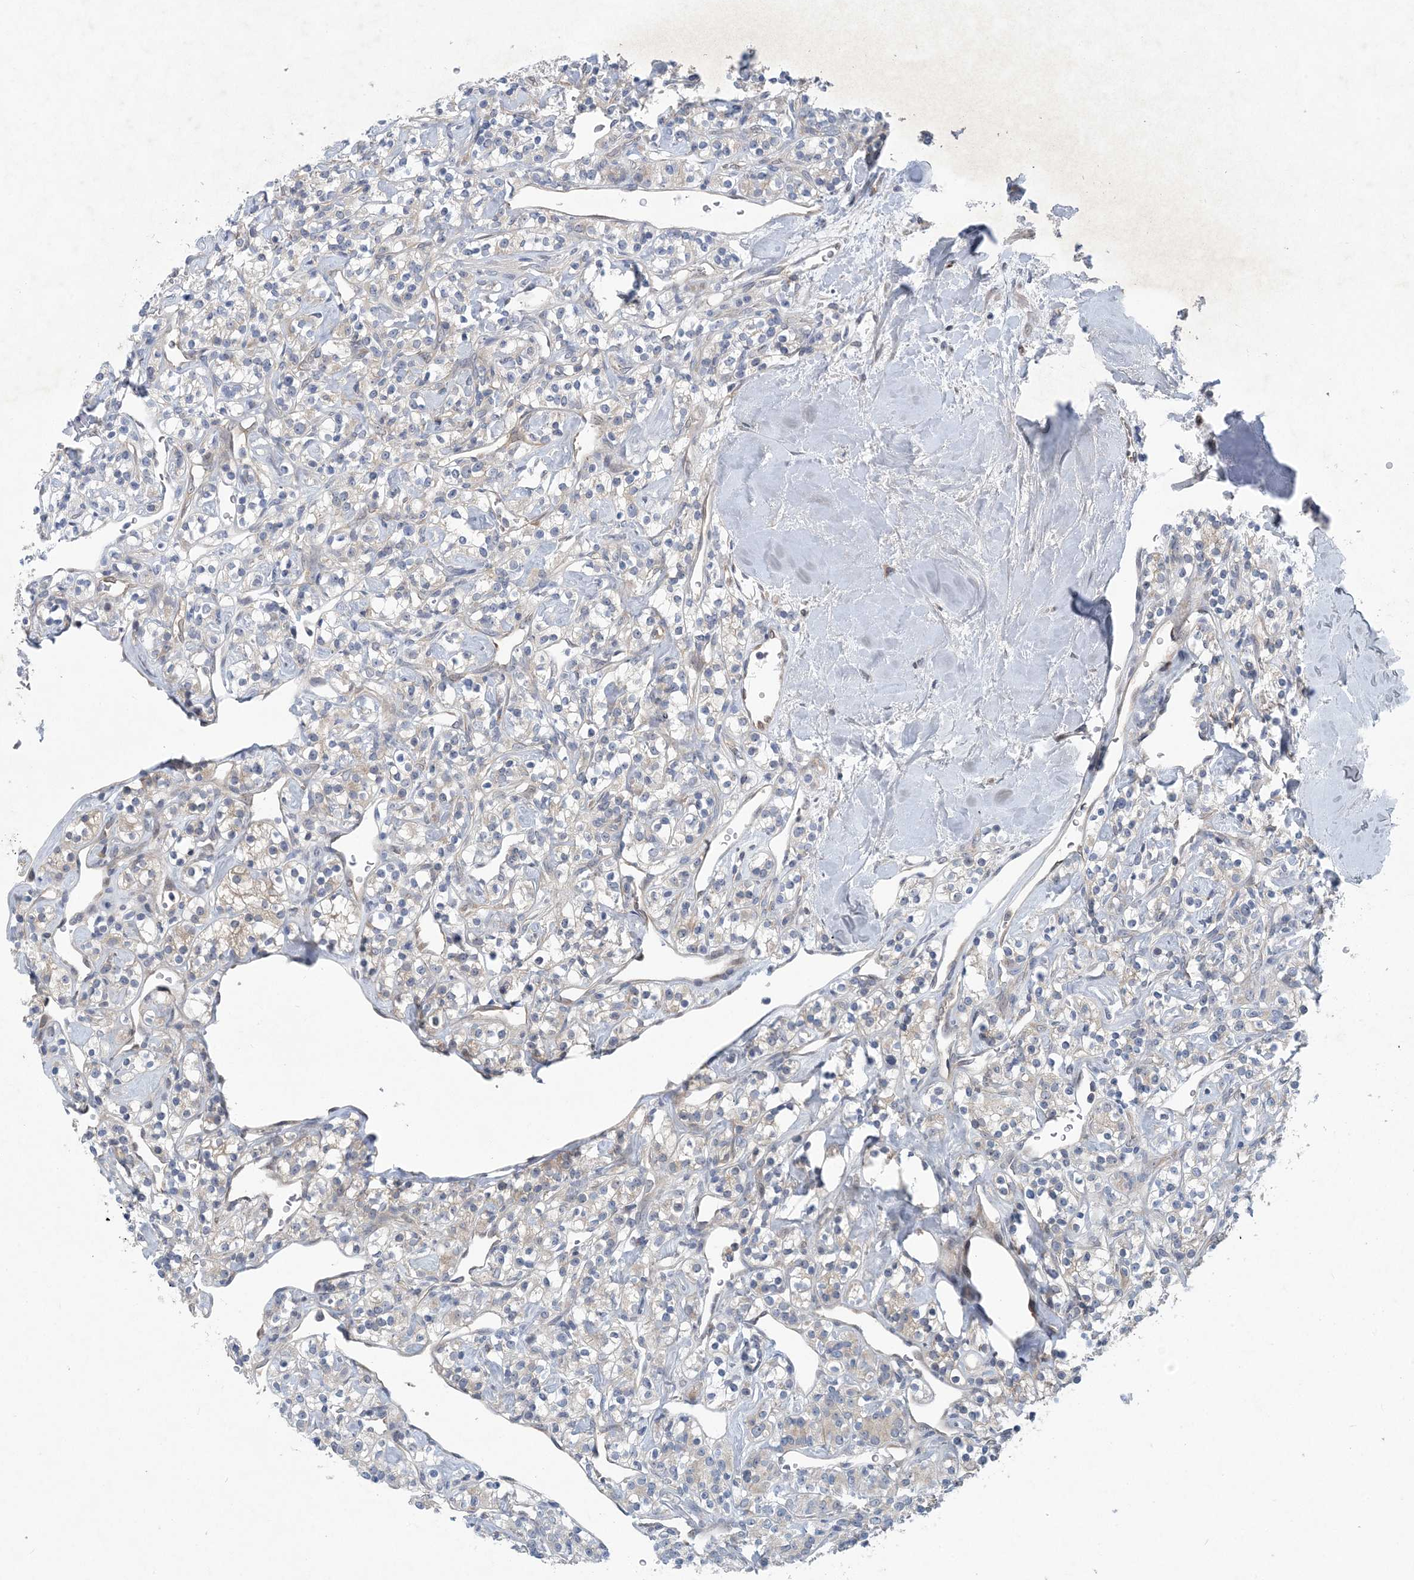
{"staining": {"intensity": "negative", "quantity": "none", "location": "none"}, "tissue": "renal cancer", "cell_type": "Tumor cells", "image_type": "cancer", "snomed": [{"axis": "morphology", "description": "Adenocarcinoma, NOS"}, {"axis": "topography", "description": "Kidney"}], "caption": "Tumor cells are negative for brown protein staining in renal cancer. (Brightfield microscopy of DAB (3,3'-diaminobenzidine) immunohistochemistry at high magnification).", "gene": "HIKESHI", "patient": {"sex": "male", "age": 77}}